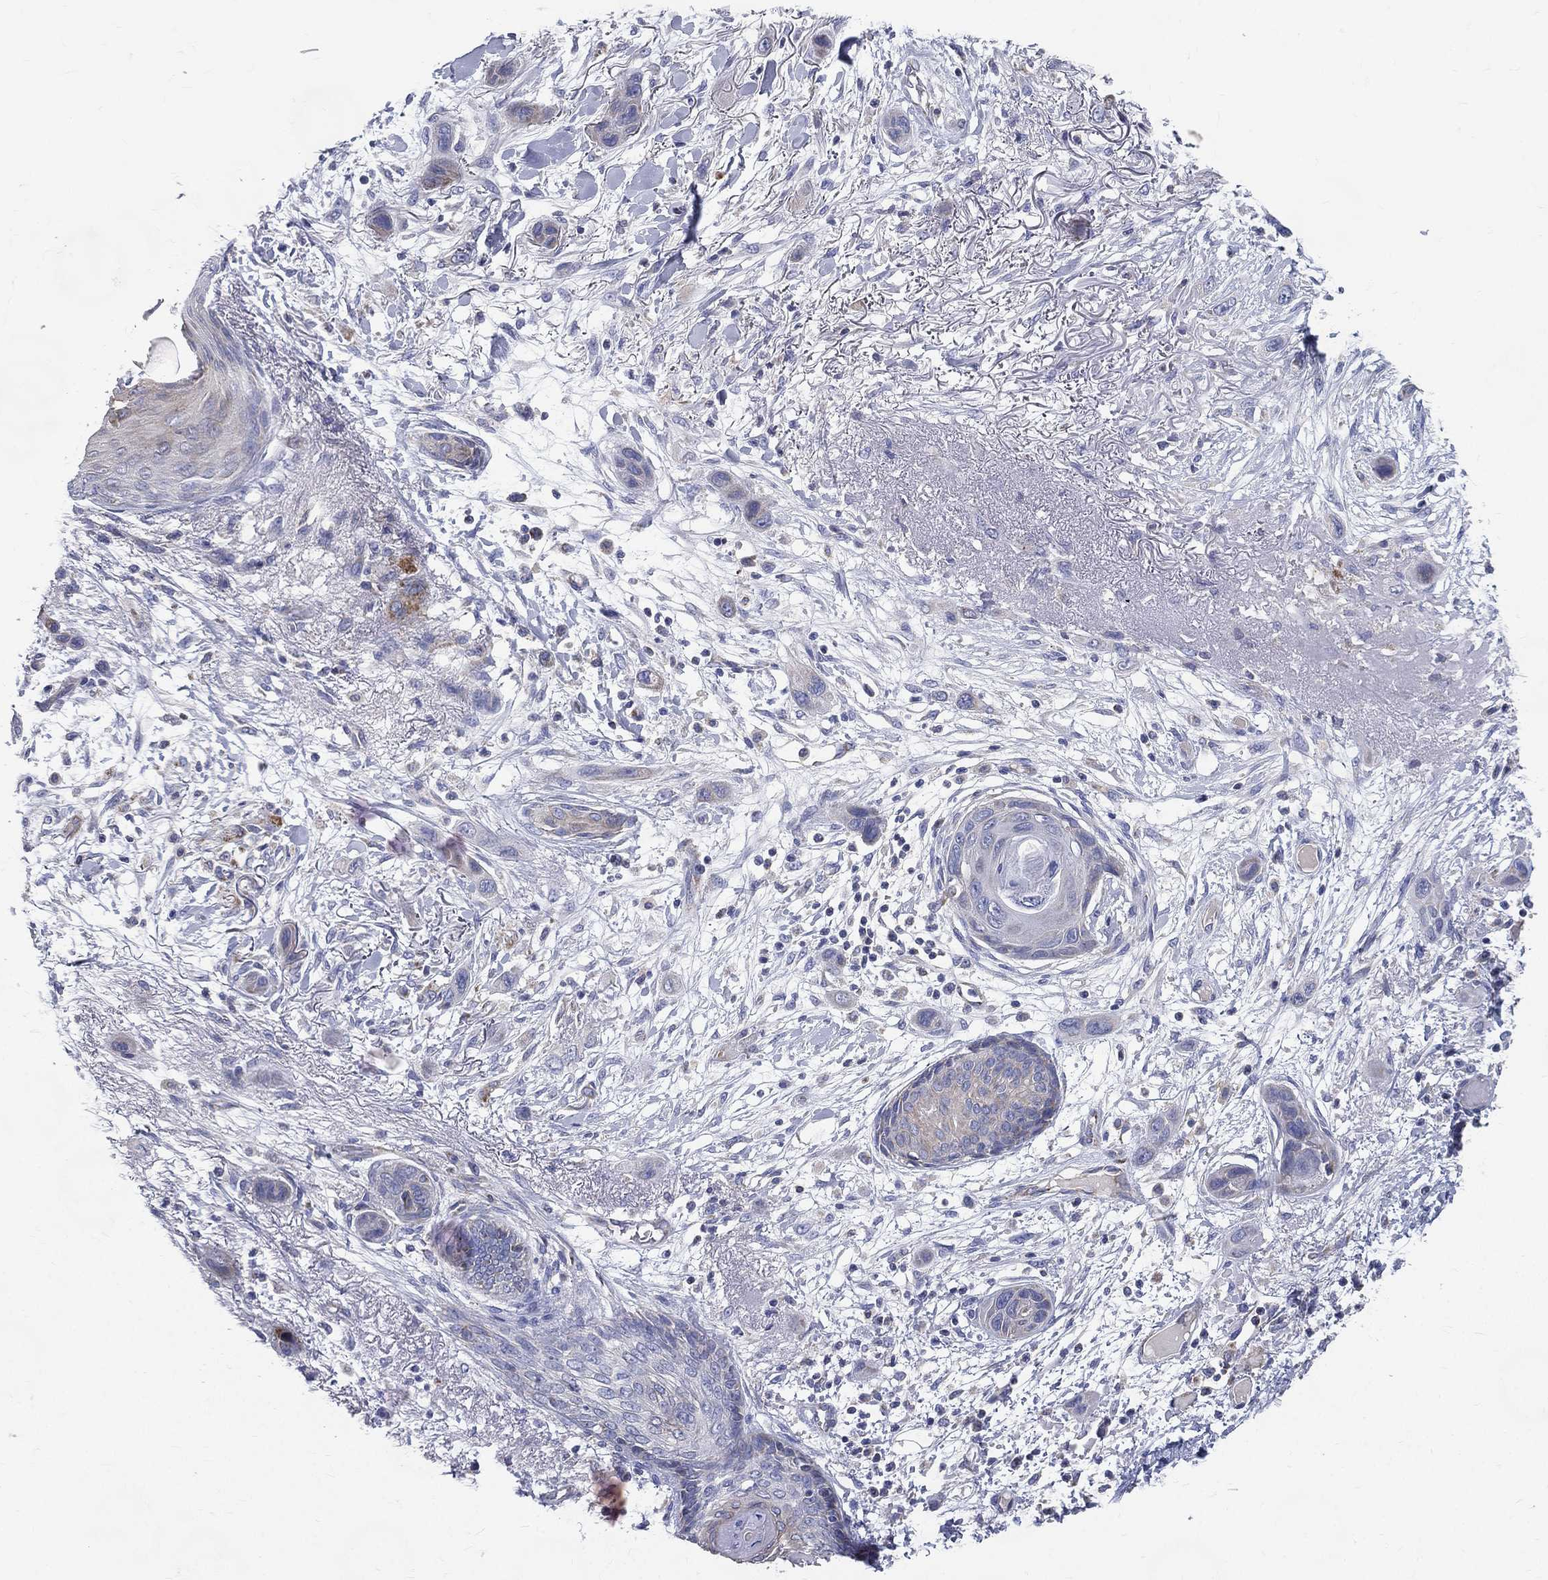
{"staining": {"intensity": "negative", "quantity": "none", "location": "none"}, "tissue": "skin cancer", "cell_type": "Tumor cells", "image_type": "cancer", "snomed": [{"axis": "morphology", "description": "Squamous cell carcinoma, NOS"}, {"axis": "topography", "description": "Skin"}], "caption": "Image shows no protein expression in tumor cells of skin squamous cell carcinoma tissue.", "gene": "PWWP3A", "patient": {"sex": "male", "age": 79}}